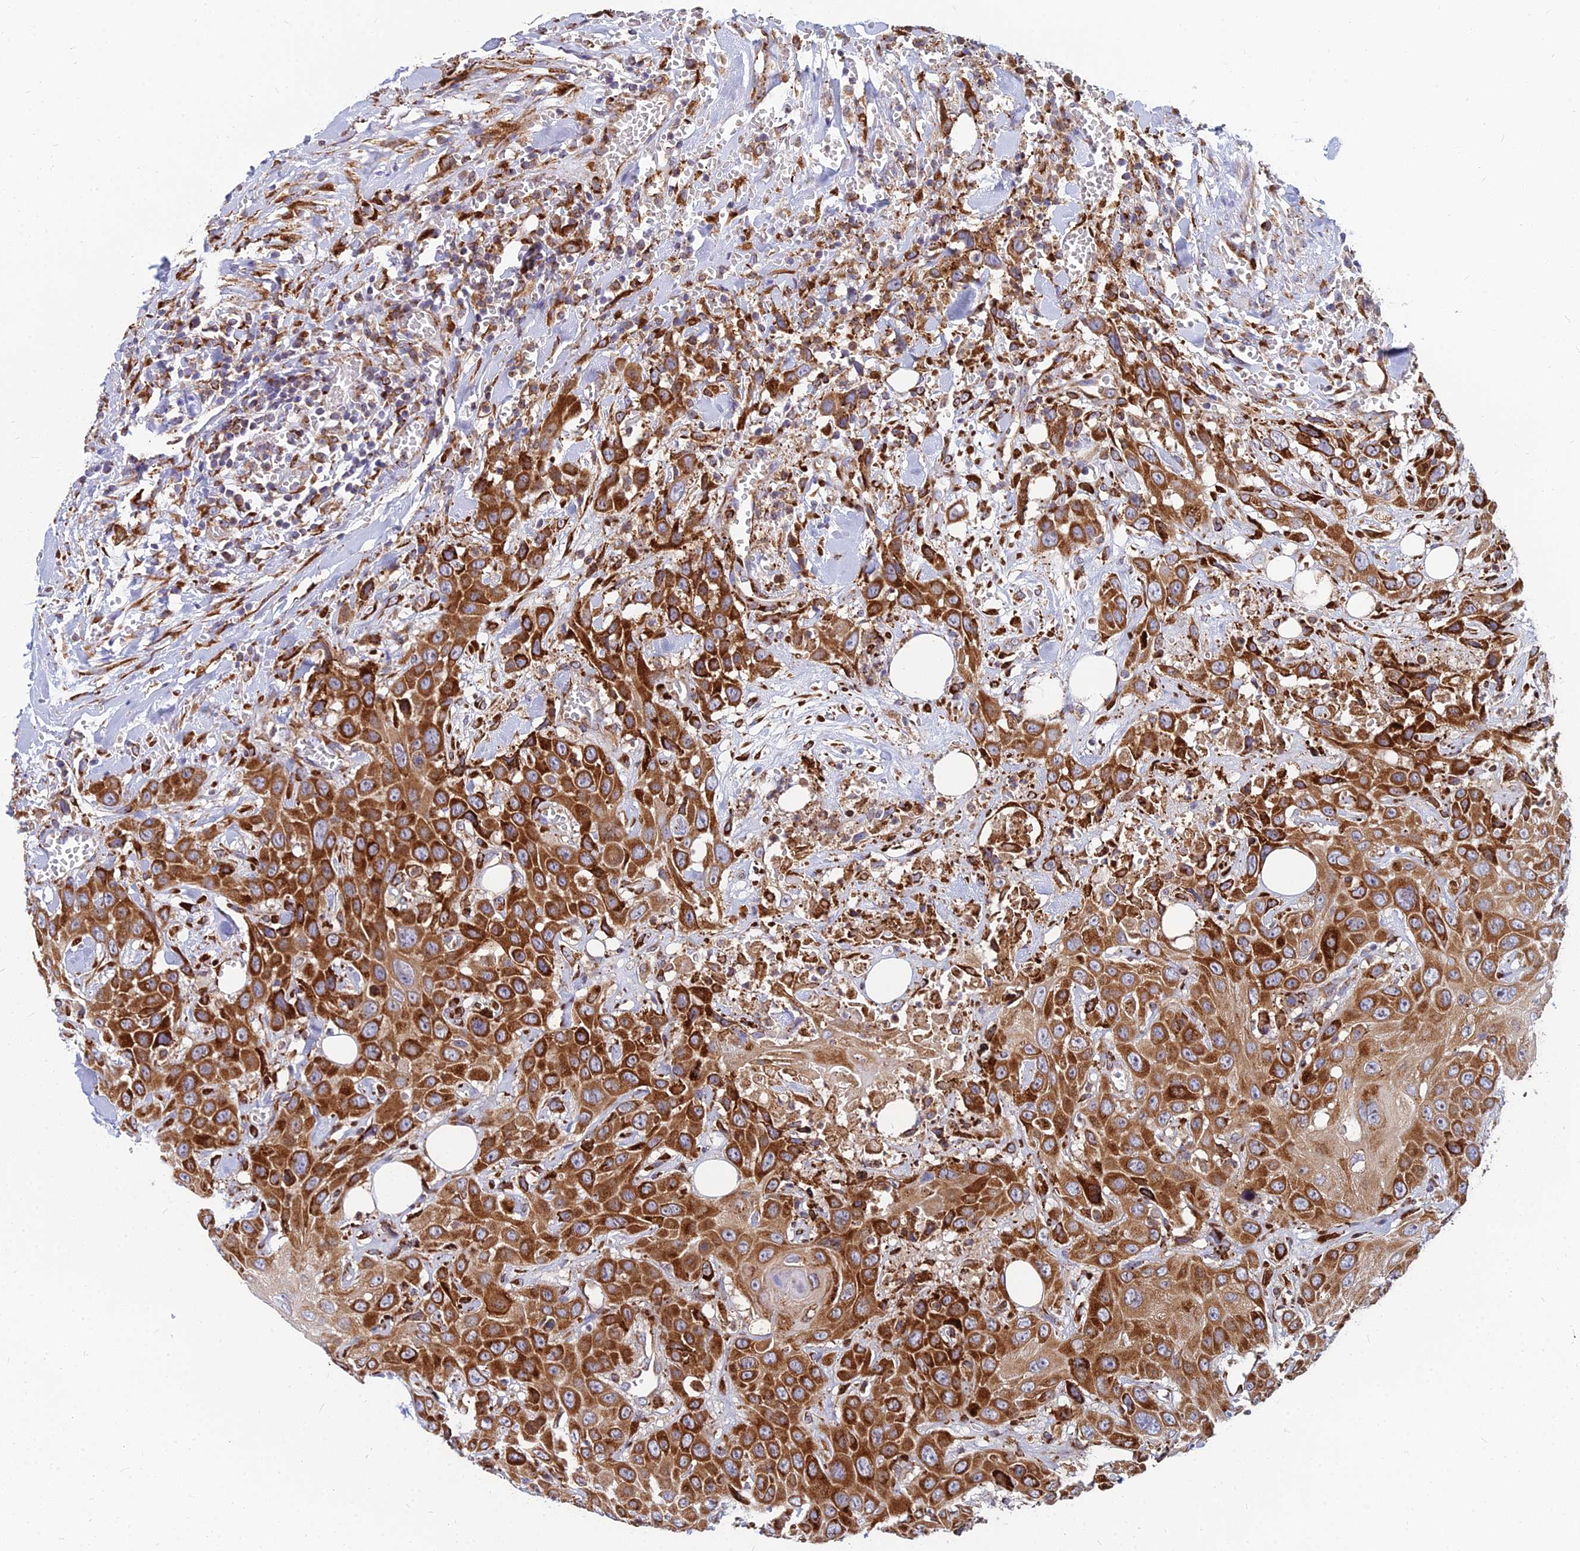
{"staining": {"intensity": "strong", "quantity": ">75%", "location": "cytoplasmic/membranous"}, "tissue": "head and neck cancer", "cell_type": "Tumor cells", "image_type": "cancer", "snomed": [{"axis": "morphology", "description": "Squamous cell carcinoma, NOS"}, {"axis": "topography", "description": "Head-Neck"}], "caption": "An immunohistochemistry histopathology image of neoplastic tissue is shown. Protein staining in brown shows strong cytoplasmic/membranous positivity in head and neck cancer within tumor cells.", "gene": "CCT6B", "patient": {"sex": "male", "age": 81}}